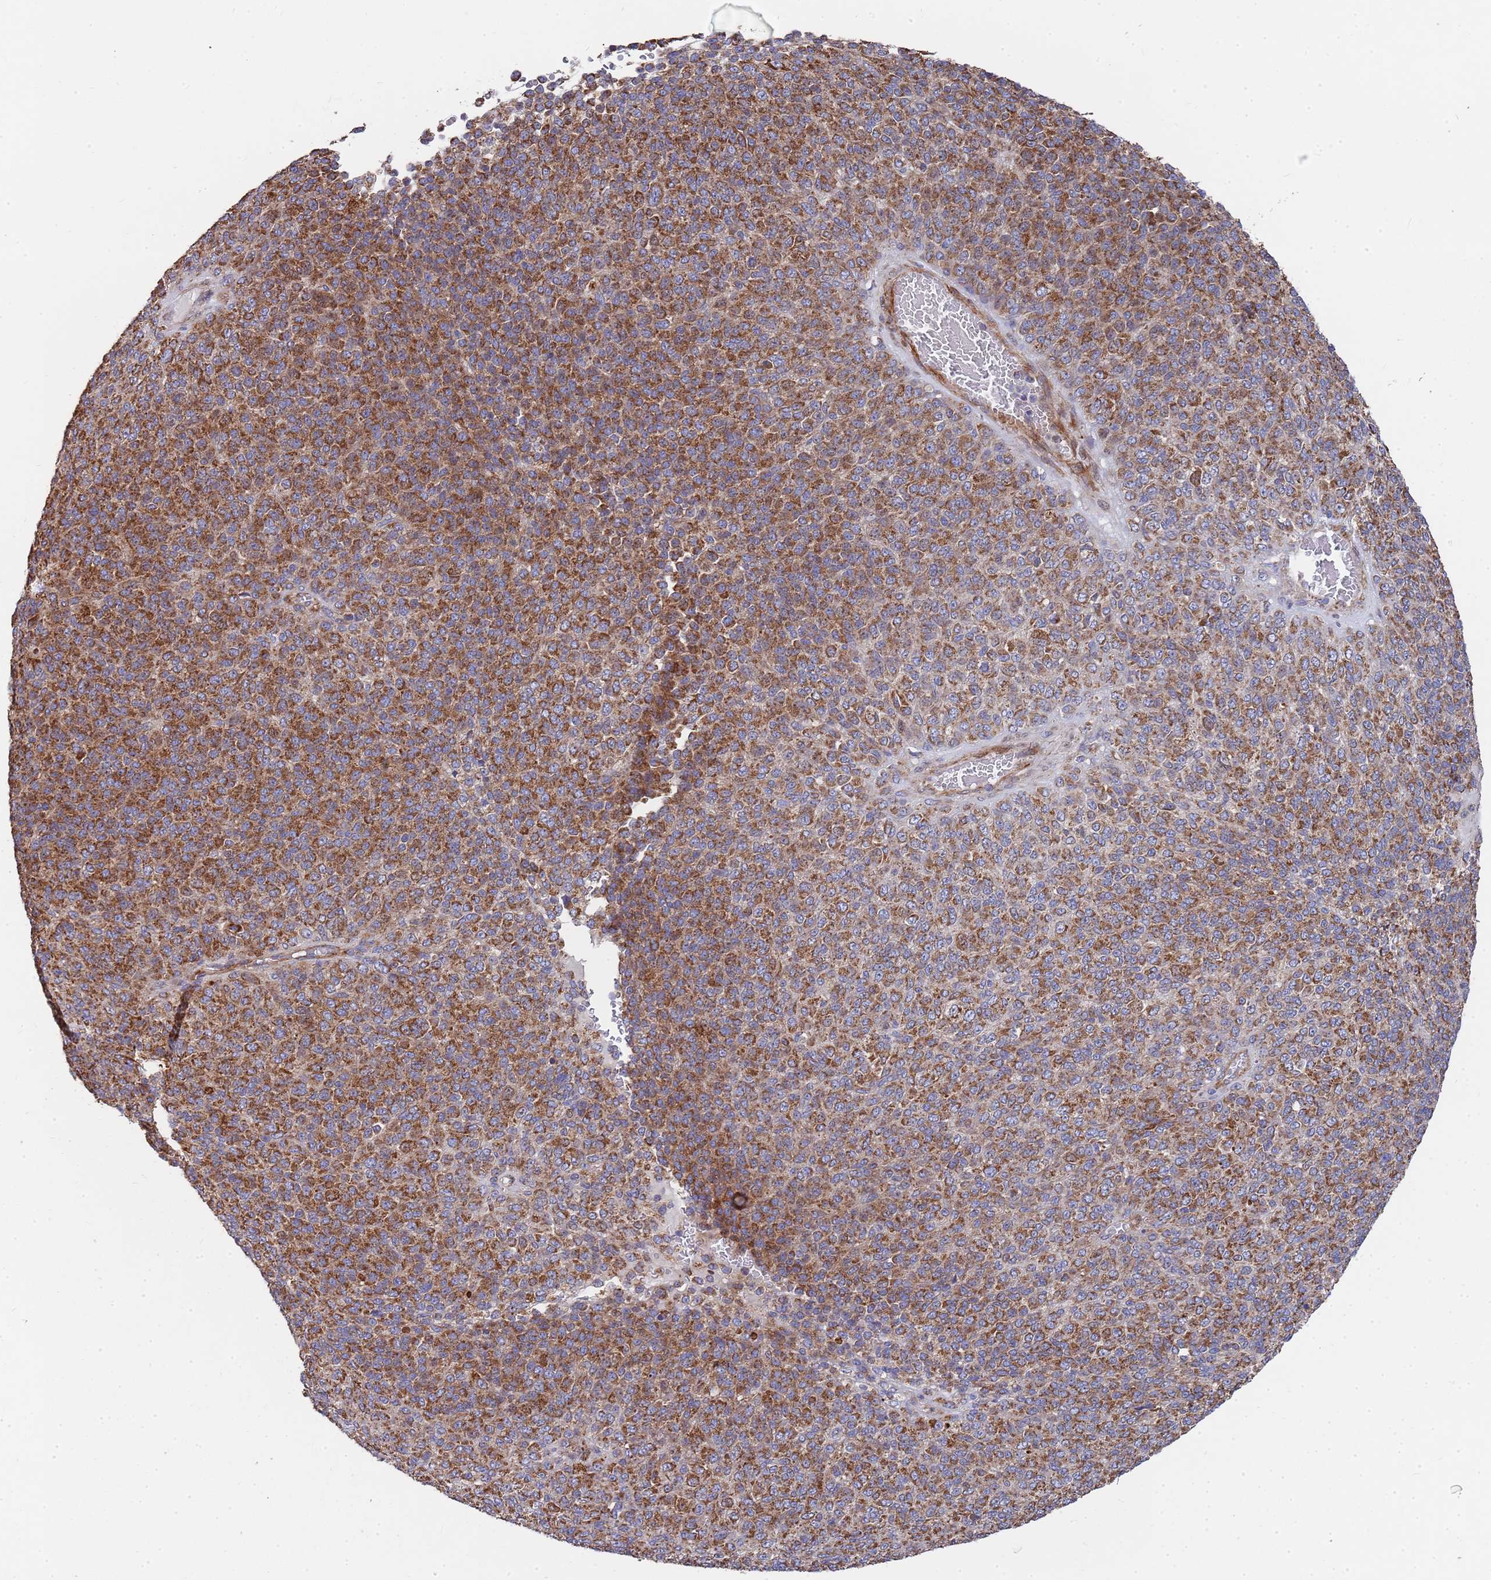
{"staining": {"intensity": "strong", "quantity": ">75%", "location": "cytoplasmic/membranous"}, "tissue": "melanoma", "cell_type": "Tumor cells", "image_type": "cancer", "snomed": [{"axis": "morphology", "description": "Malignant melanoma, Metastatic site"}, {"axis": "topography", "description": "Brain"}], "caption": "A micrograph showing strong cytoplasmic/membranous positivity in approximately >75% of tumor cells in malignant melanoma (metastatic site), as visualized by brown immunohistochemical staining.", "gene": "WDFY3", "patient": {"sex": "female", "age": 56}}